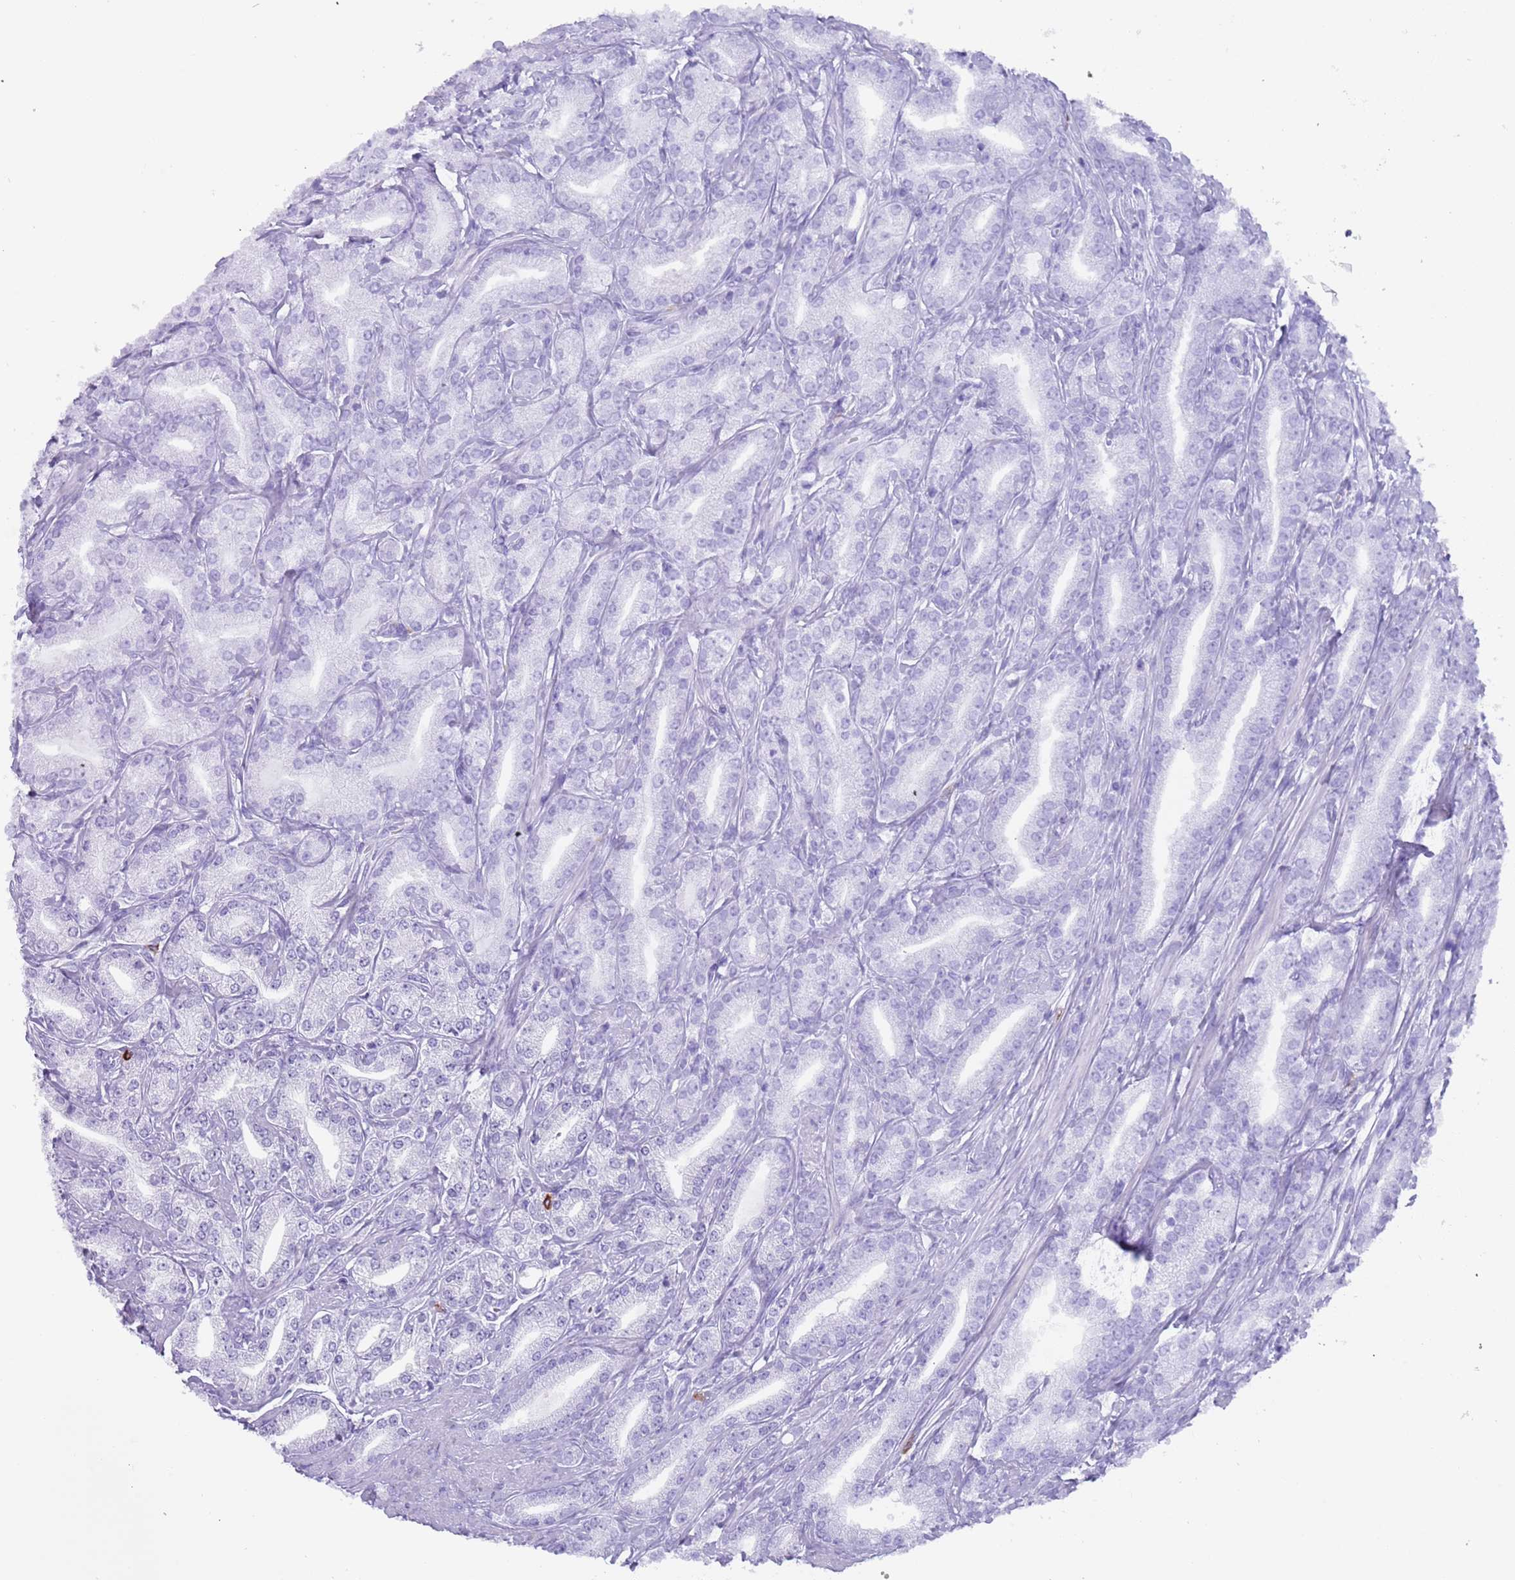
{"staining": {"intensity": "negative", "quantity": "none", "location": "none"}, "tissue": "prostate cancer", "cell_type": "Tumor cells", "image_type": "cancer", "snomed": [{"axis": "morphology", "description": "Adenocarcinoma, High grade"}, {"axis": "topography", "description": "Prostate"}], "caption": "Immunohistochemical staining of human prostate cancer (adenocarcinoma (high-grade)) demonstrates no significant staining in tumor cells.", "gene": "MYADML2", "patient": {"sex": "male", "age": 66}}